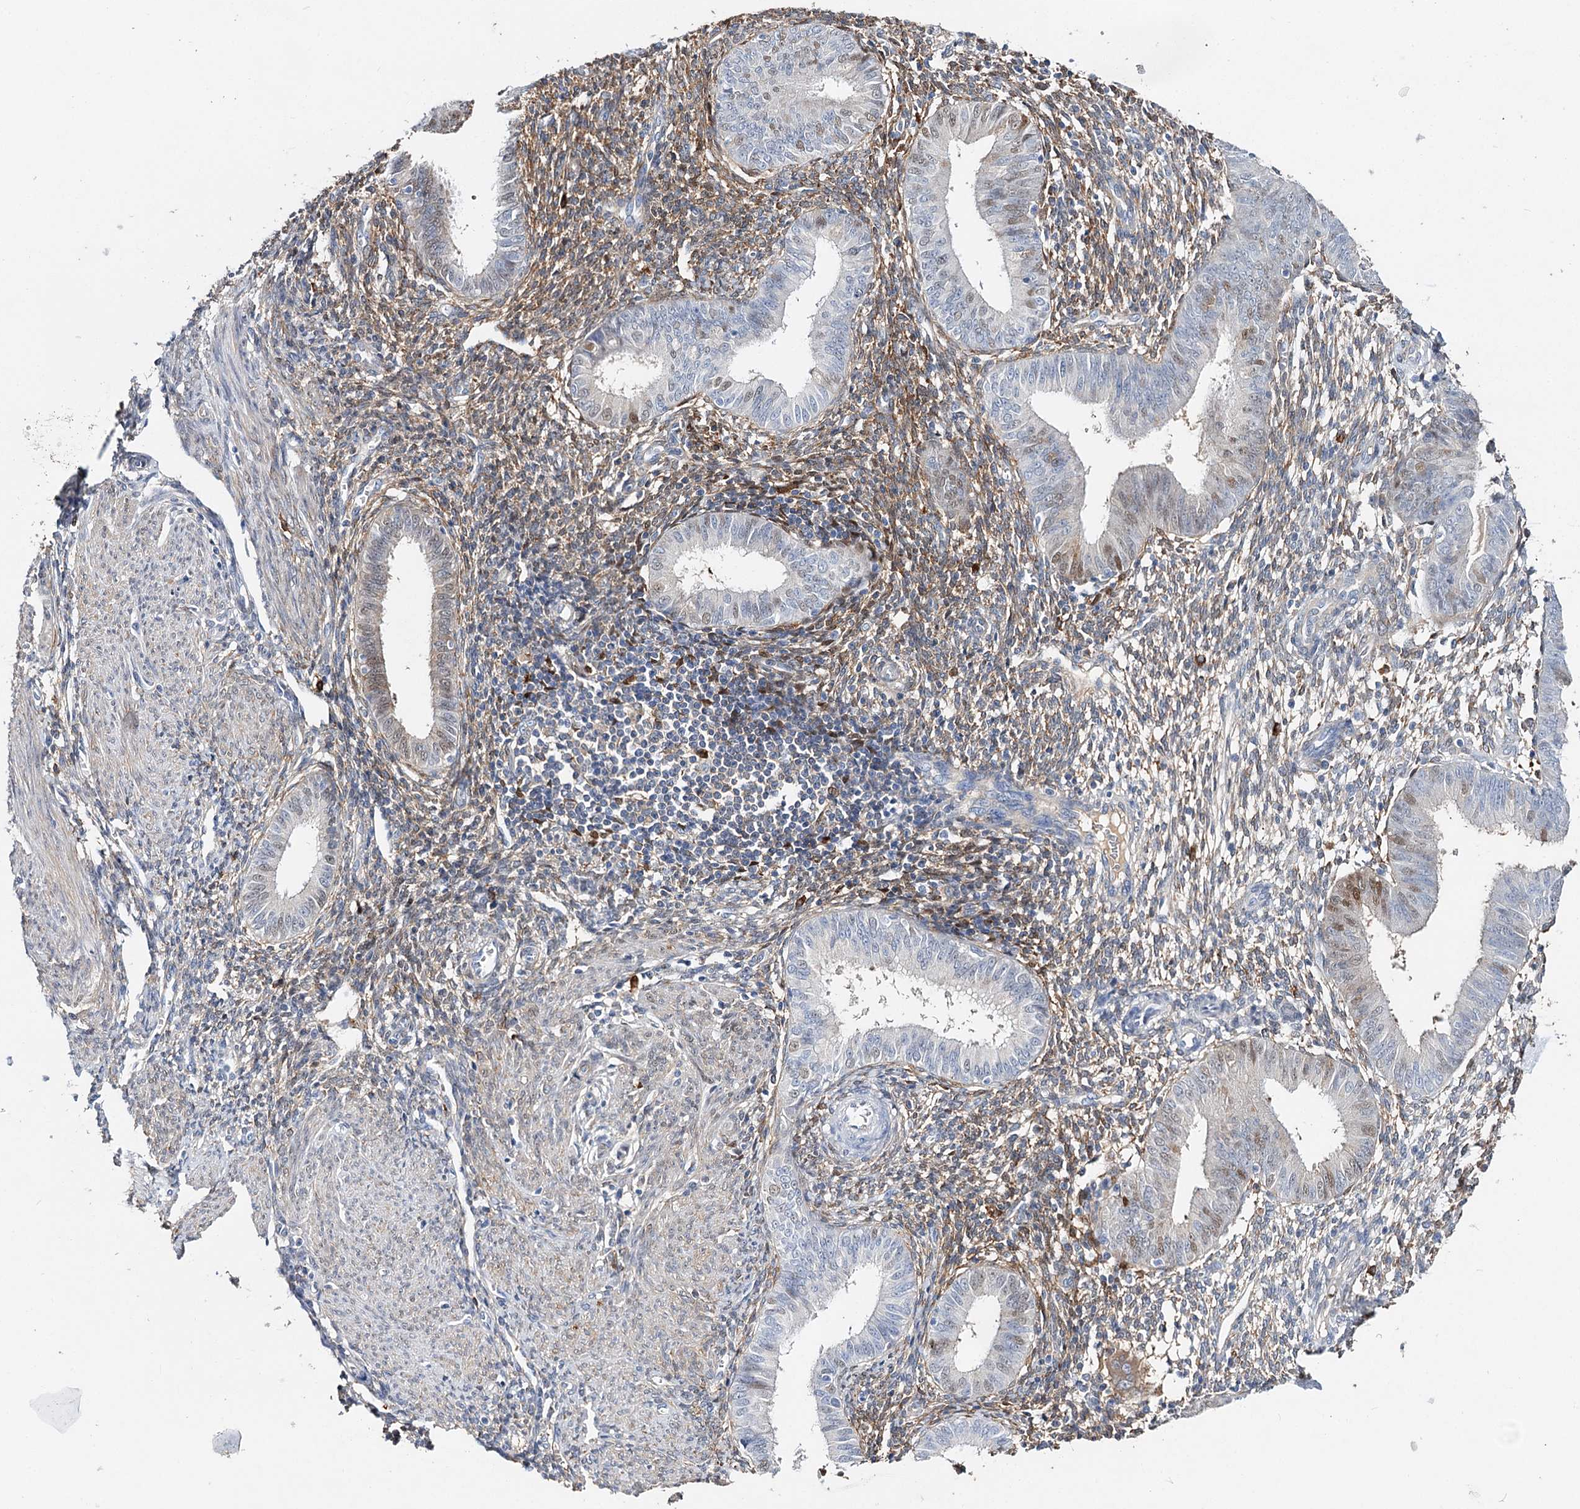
{"staining": {"intensity": "moderate", "quantity": "25%-75%", "location": "cytoplasmic/membranous"}, "tissue": "endometrium", "cell_type": "Cells in endometrial stroma", "image_type": "normal", "snomed": [{"axis": "morphology", "description": "Normal tissue, NOS"}, {"axis": "topography", "description": "Uterus"}, {"axis": "topography", "description": "Endometrium"}], "caption": "The histopathology image reveals staining of benign endometrium, revealing moderate cytoplasmic/membranous protein staining (brown color) within cells in endometrial stroma.", "gene": "CFAP46", "patient": {"sex": "female", "age": 48}}